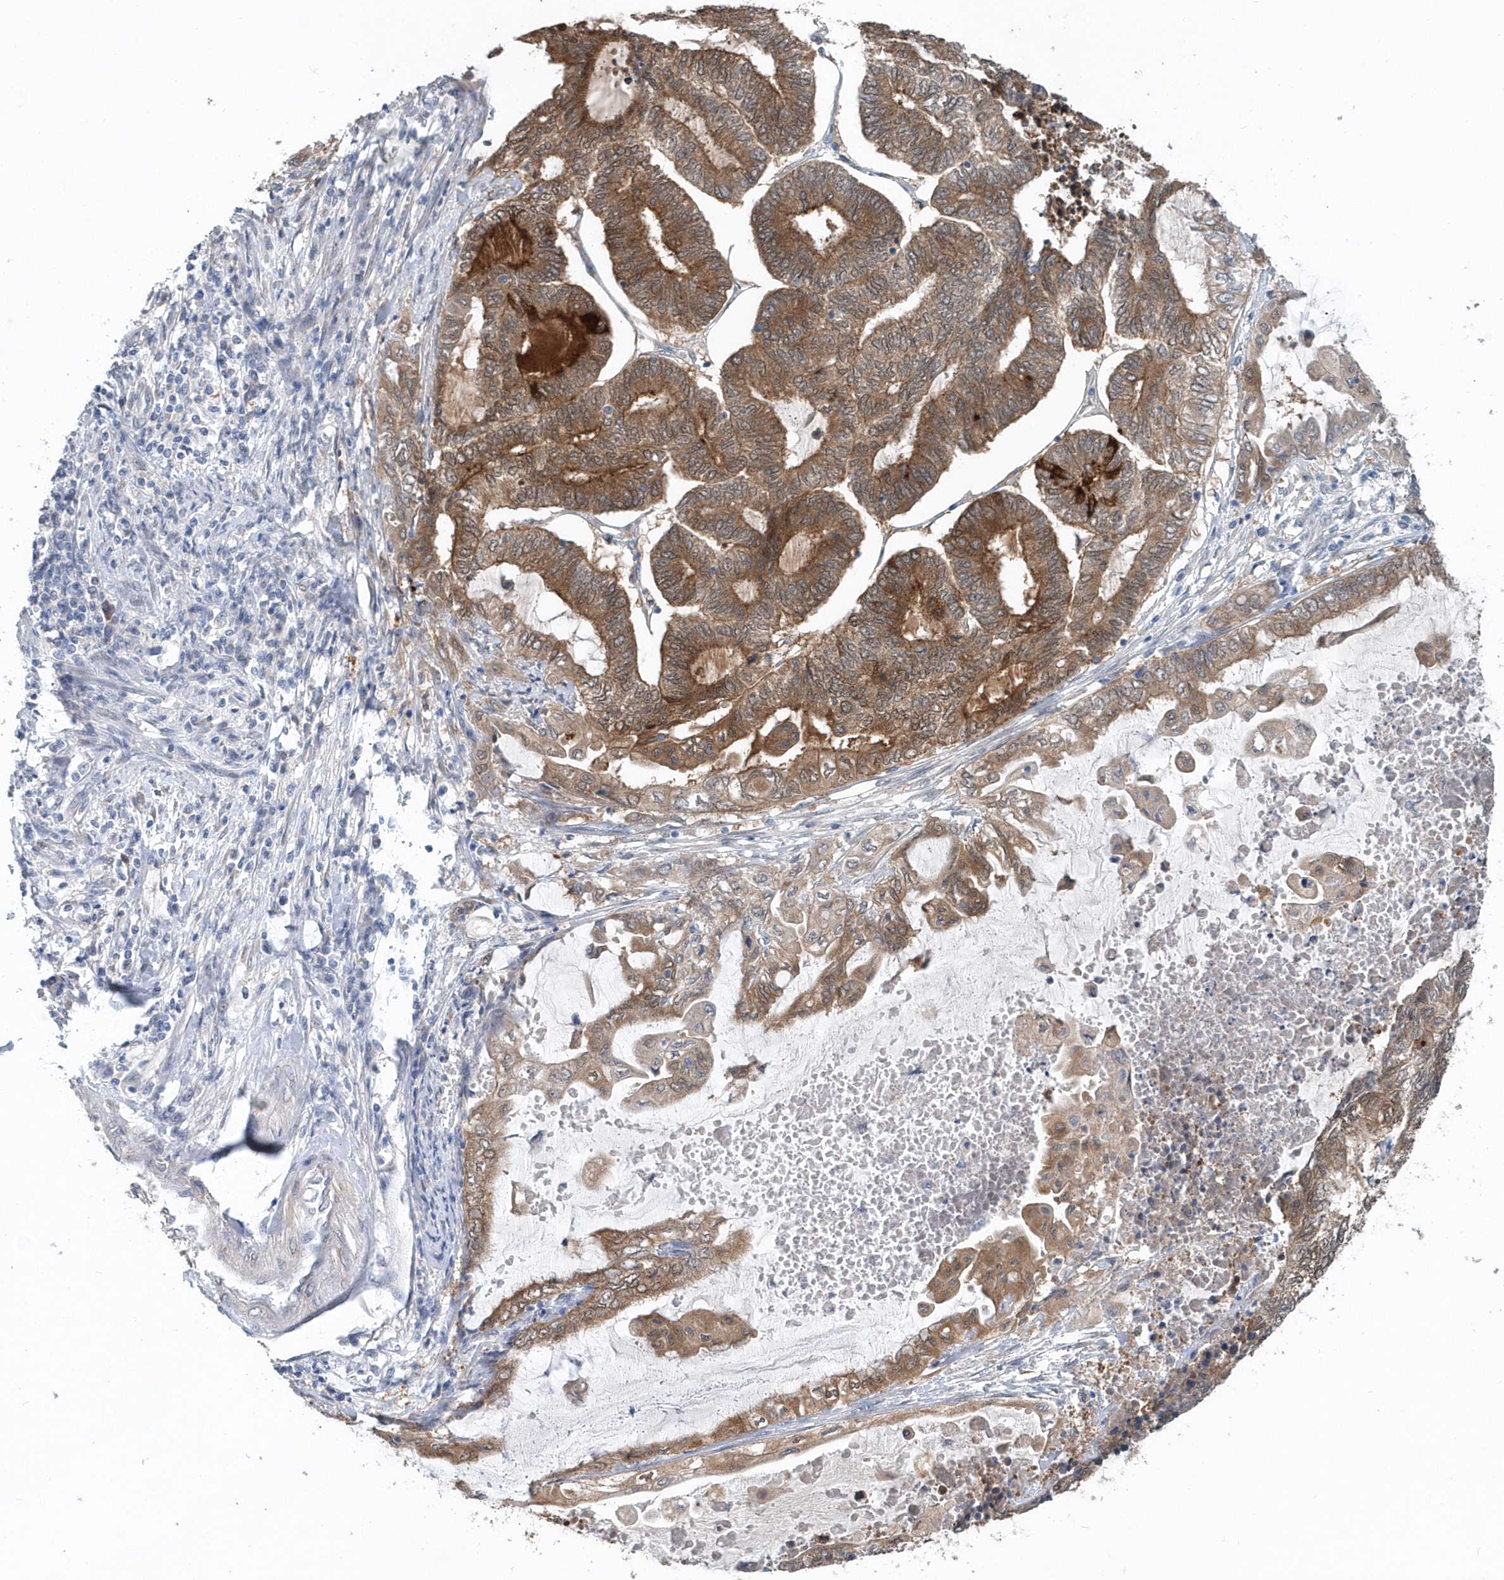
{"staining": {"intensity": "strong", "quantity": ">75%", "location": "cytoplasmic/membranous"}, "tissue": "endometrial cancer", "cell_type": "Tumor cells", "image_type": "cancer", "snomed": [{"axis": "morphology", "description": "Adenocarcinoma, NOS"}, {"axis": "topography", "description": "Uterus"}, {"axis": "topography", "description": "Endometrium"}], "caption": "This is an image of immunohistochemistry (IHC) staining of endometrial adenocarcinoma, which shows strong staining in the cytoplasmic/membranous of tumor cells.", "gene": "PFN2", "patient": {"sex": "female", "age": 70}}